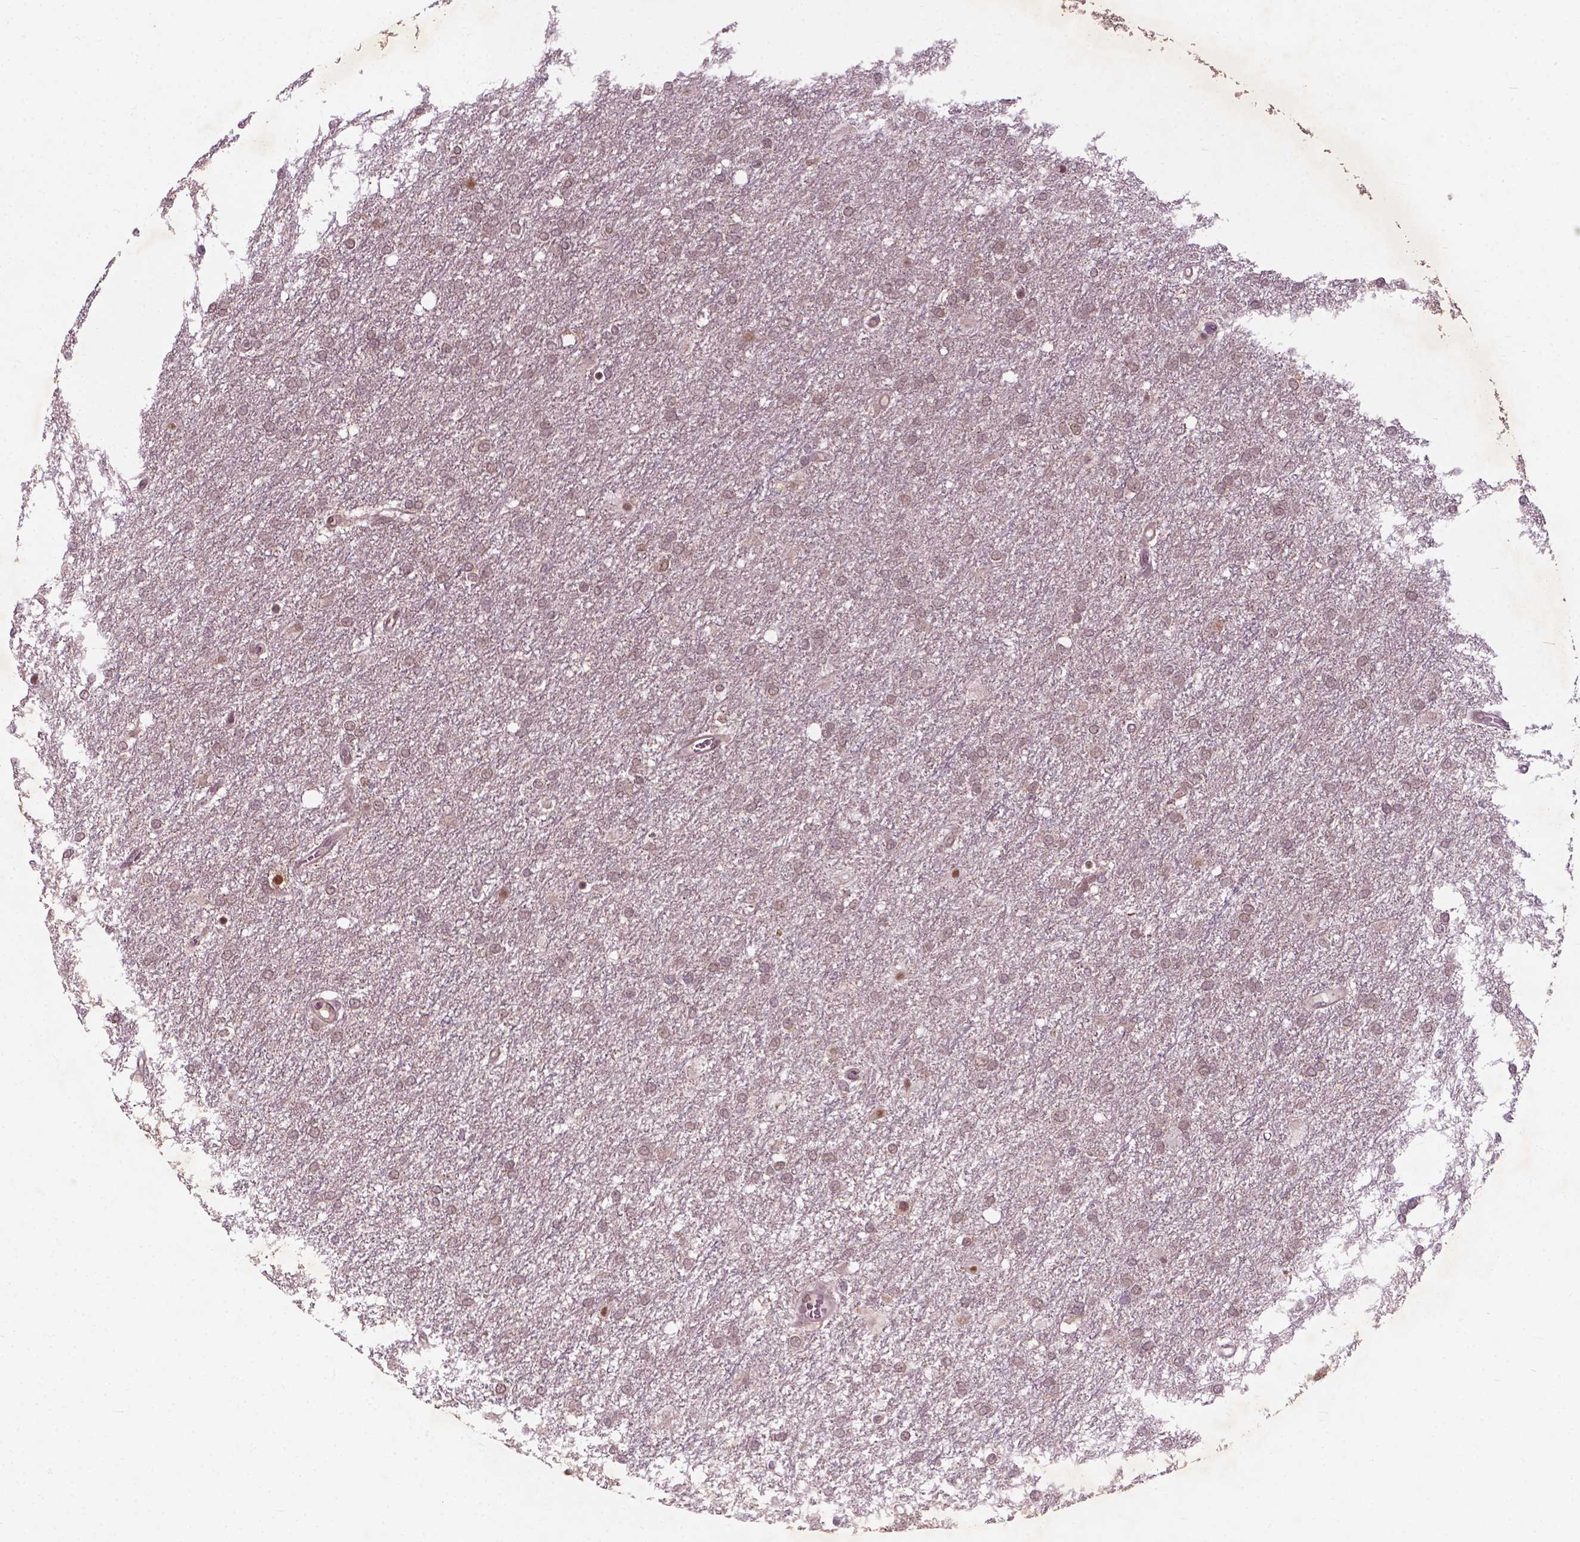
{"staining": {"intensity": "weak", "quantity": ">75%", "location": "nuclear"}, "tissue": "glioma", "cell_type": "Tumor cells", "image_type": "cancer", "snomed": [{"axis": "morphology", "description": "Glioma, malignant, High grade"}, {"axis": "topography", "description": "Brain"}], "caption": "A low amount of weak nuclear positivity is identified in approximately >75% of tumor cells in malignant glioma (high-grade) tissue.", "gene": "NFAT5", "patient": {"sex": "female", "age": 61}}